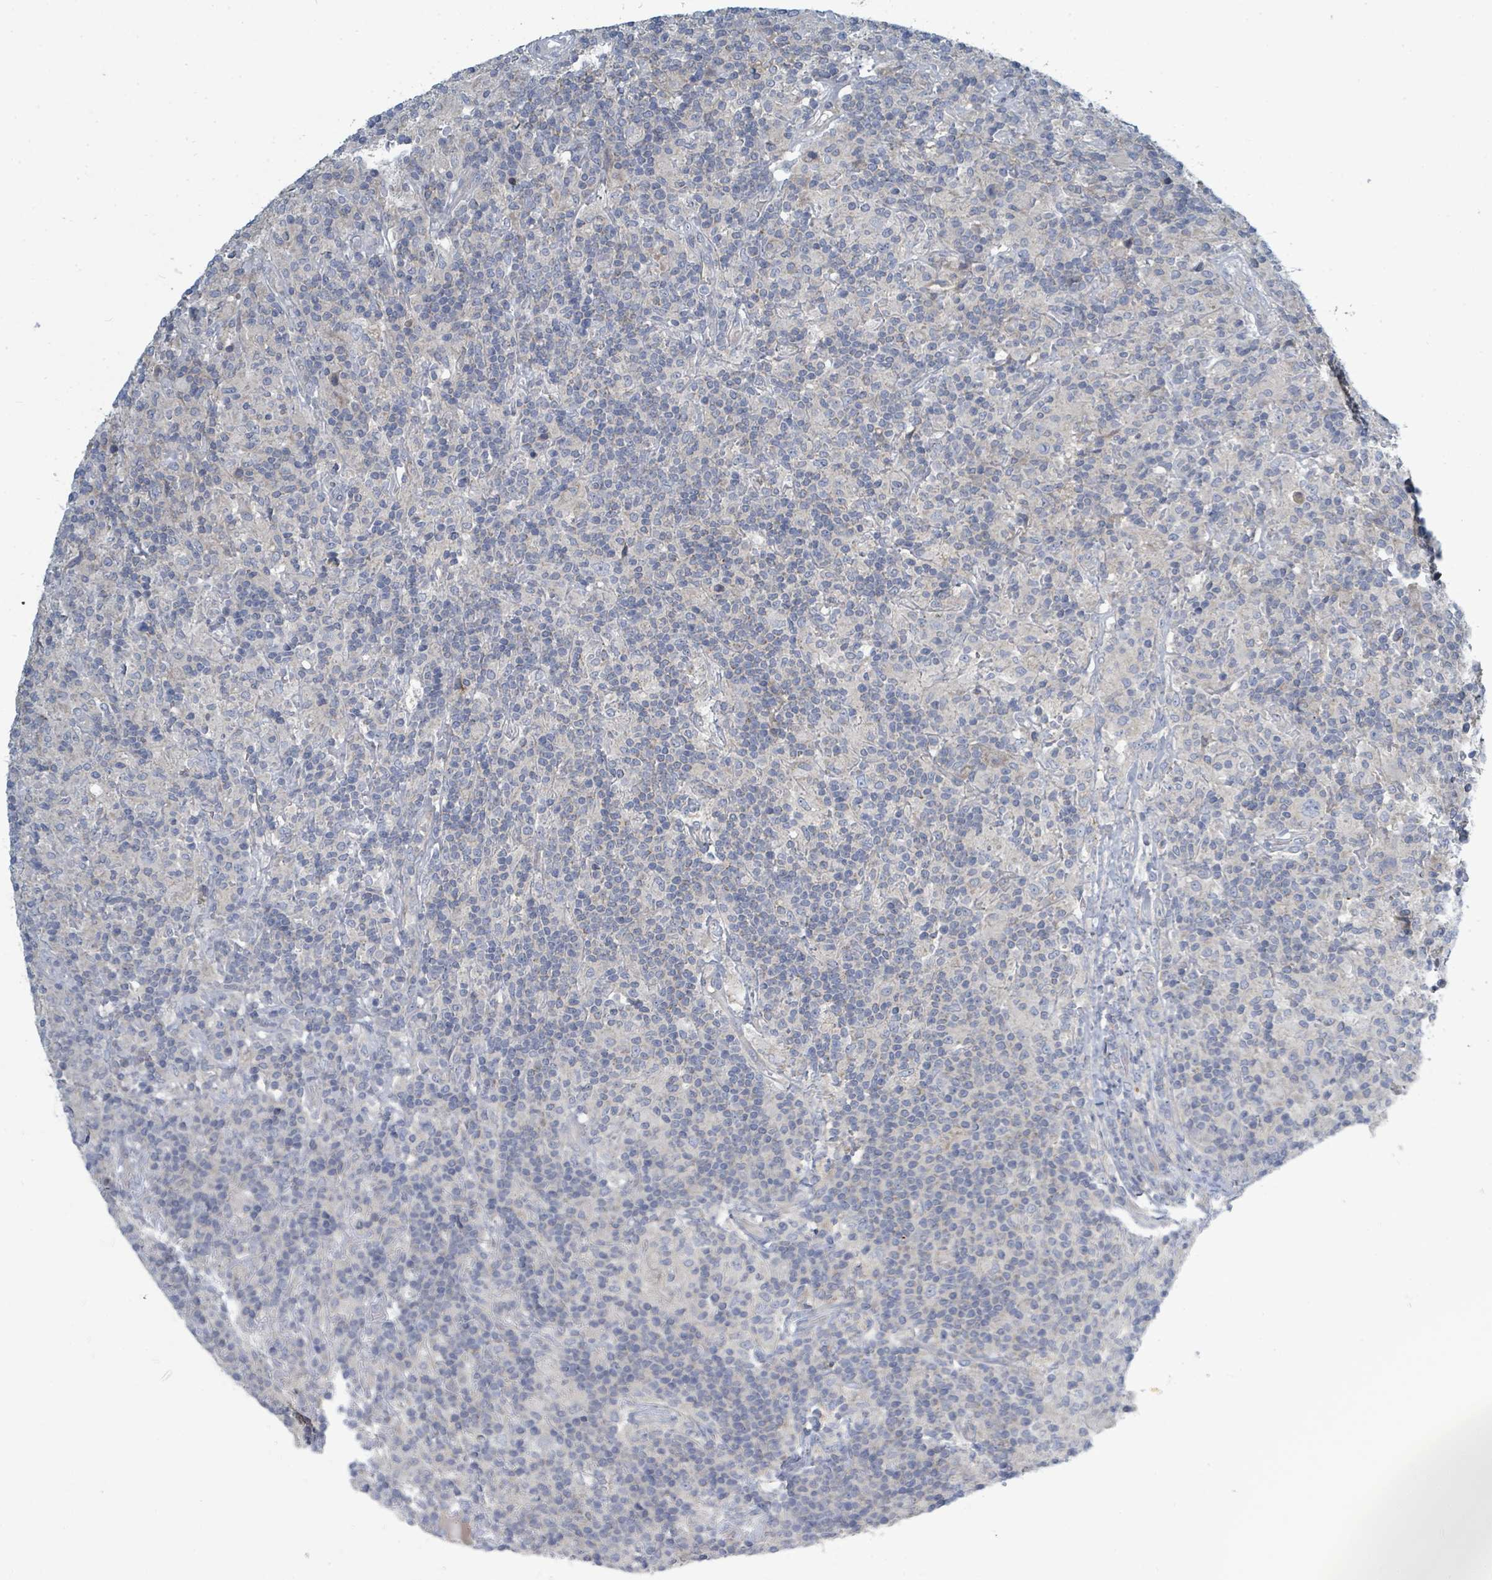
{"staining": {"intensity": "negative", "quantity": "none", "location": "none"}, "tissue": "lymphoma", "cell_type": "Tumor cells", "image_type": "cancer", "snomed": [{"axis": "morphology", "description": "Hodgkin's disease, NOS"}, {"axis": "topography", "description": "Lymph node"}], "caption": "The photomicrograph displays no significant positivity in tumor cells of Hodgkin's disease.", "gene": "SLC25A23", "patient": {"sex": "male", "age": 70}}